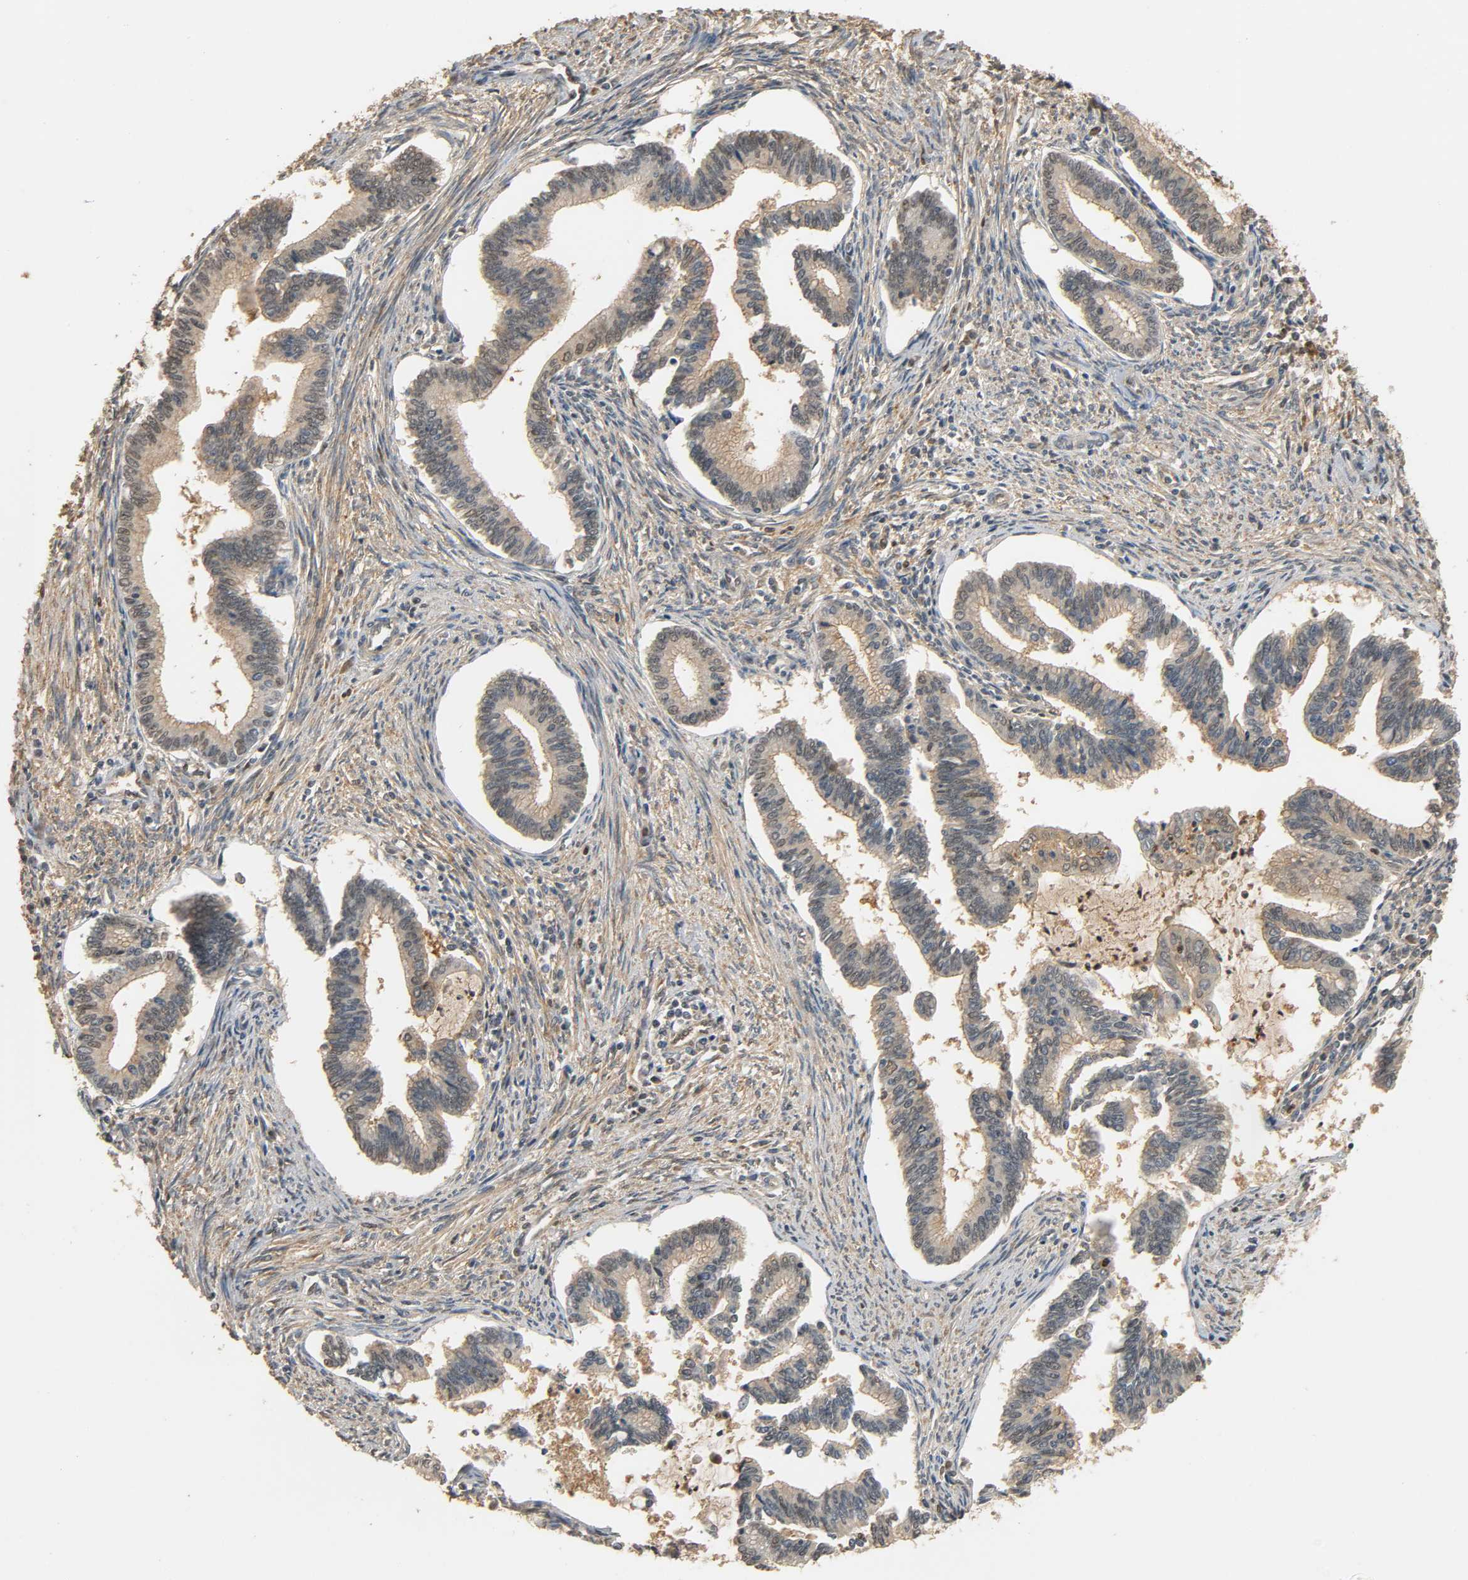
{"staining": {"intensity": "weak", "quantity": "25%-75%", "location": "cytoplasmic/membranous"}, "tissue": "cervical cancer", "cell_type": "Tumor cells", "image_type": "cancer", "snomed": [{"axis": "morphology", "description": "Adenocarcinoma, NOS"}, {"axis": "topography", "description": "Cervix"}], "caption": "Human cervical cancer (adenocarcinoma) stained with a protein marker shows weak staining in tumor cells.", "gene": "ZFPM2", "patient": {"sex": "female", "age": 36}}